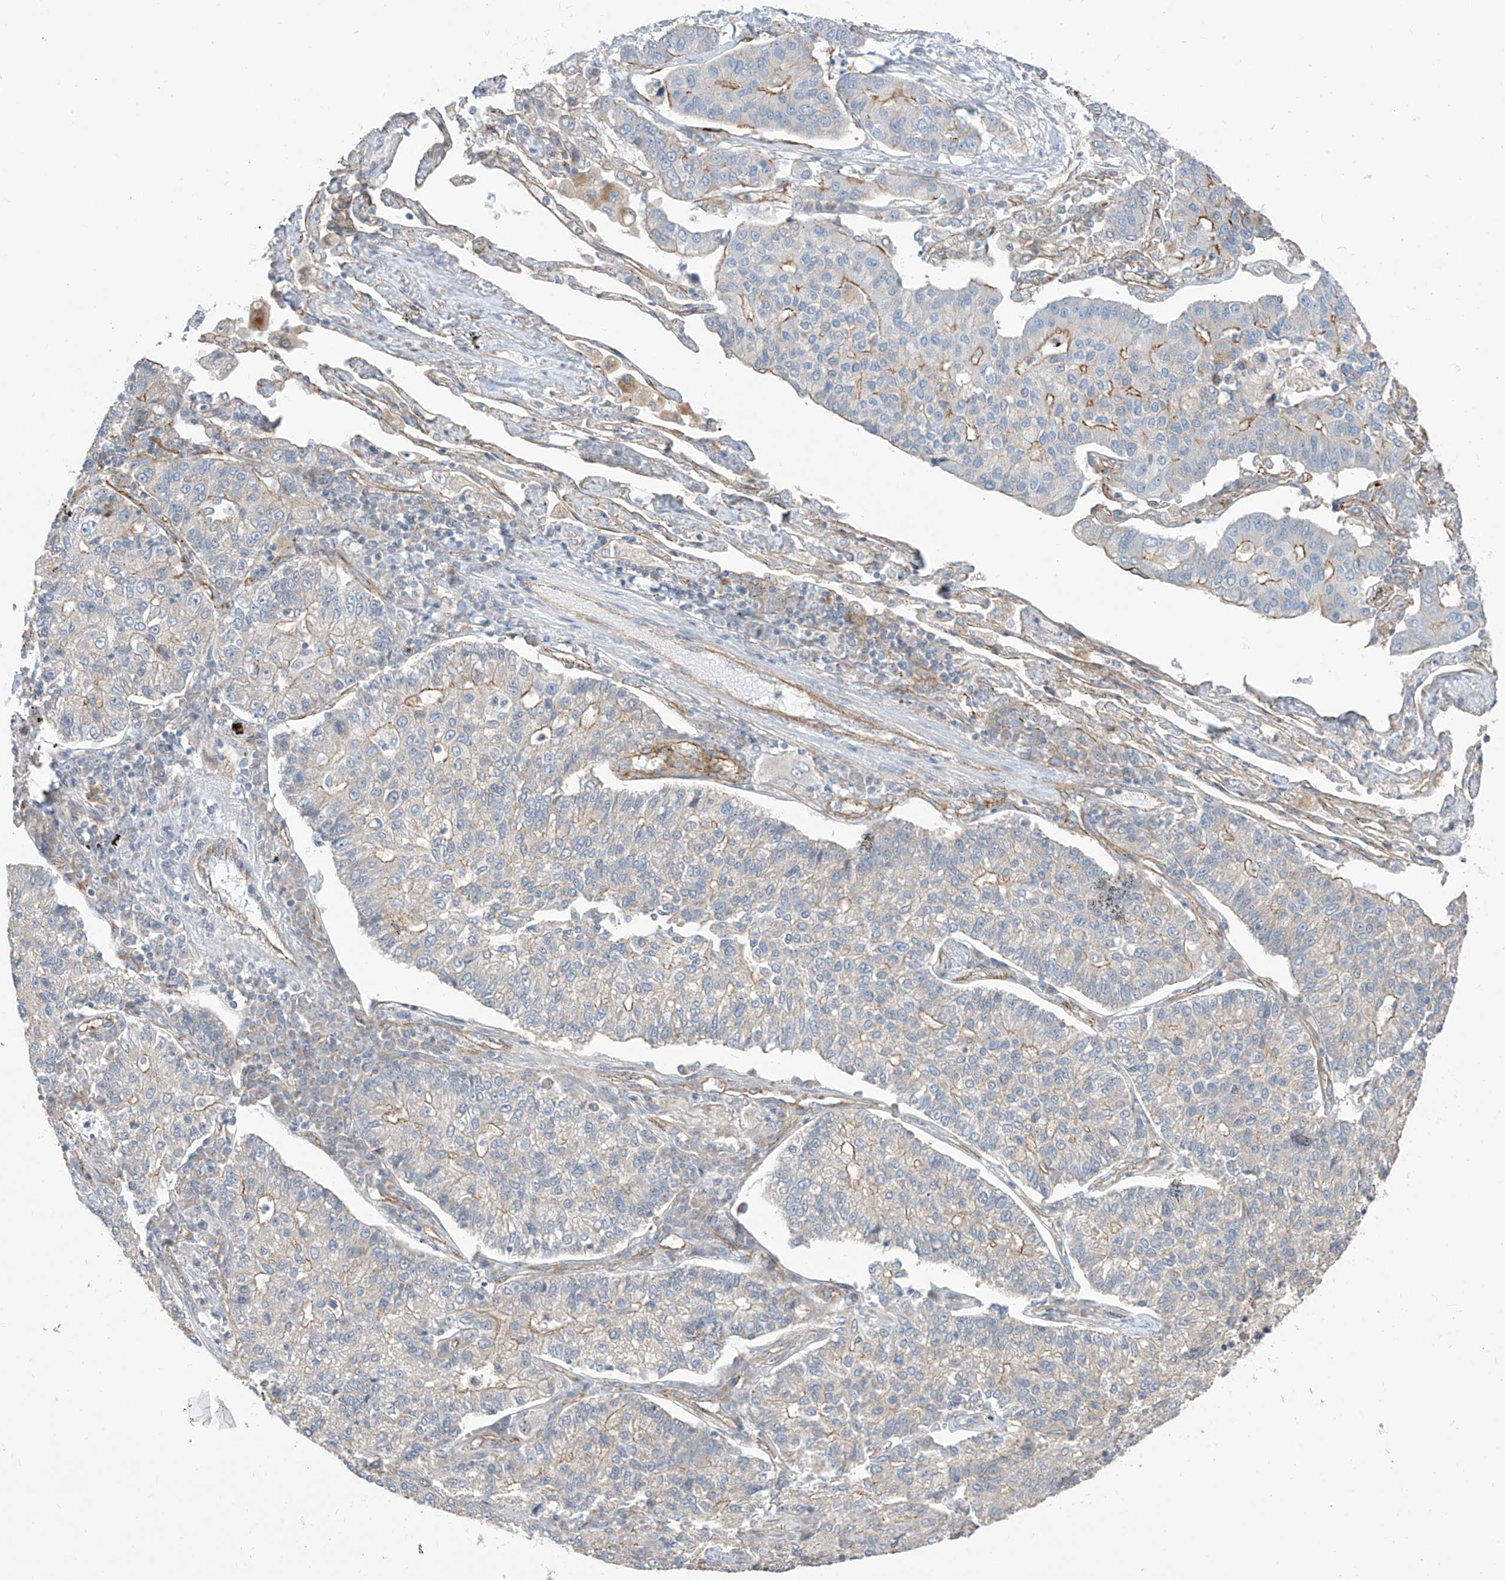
{"staining": {"intensity": "moderate", "quantity": "<25%", "location": "cytoplasmic/membranous"}, "tissue": "lung cancer", "cell_type": "Tumor cells", "image_type": "cancer", "snomed": [{"axis": "morphology", "description": "Adenocarcinoma, NOS"}, {"axis": "topography", "description": "Lung"}], "caption": "A high-resolution histopathology image shows immunohistochemistry (IHC) staining of adenocarcinoma (lung), which shows moderate cytoplasmic/membranous staining in approximately <25% of tumor cells. (DAB IHC, brown staining for protein, blue staining for nuclei).", "gene": "EPHX4", "patient": {"sex": "male", "age": 49}}